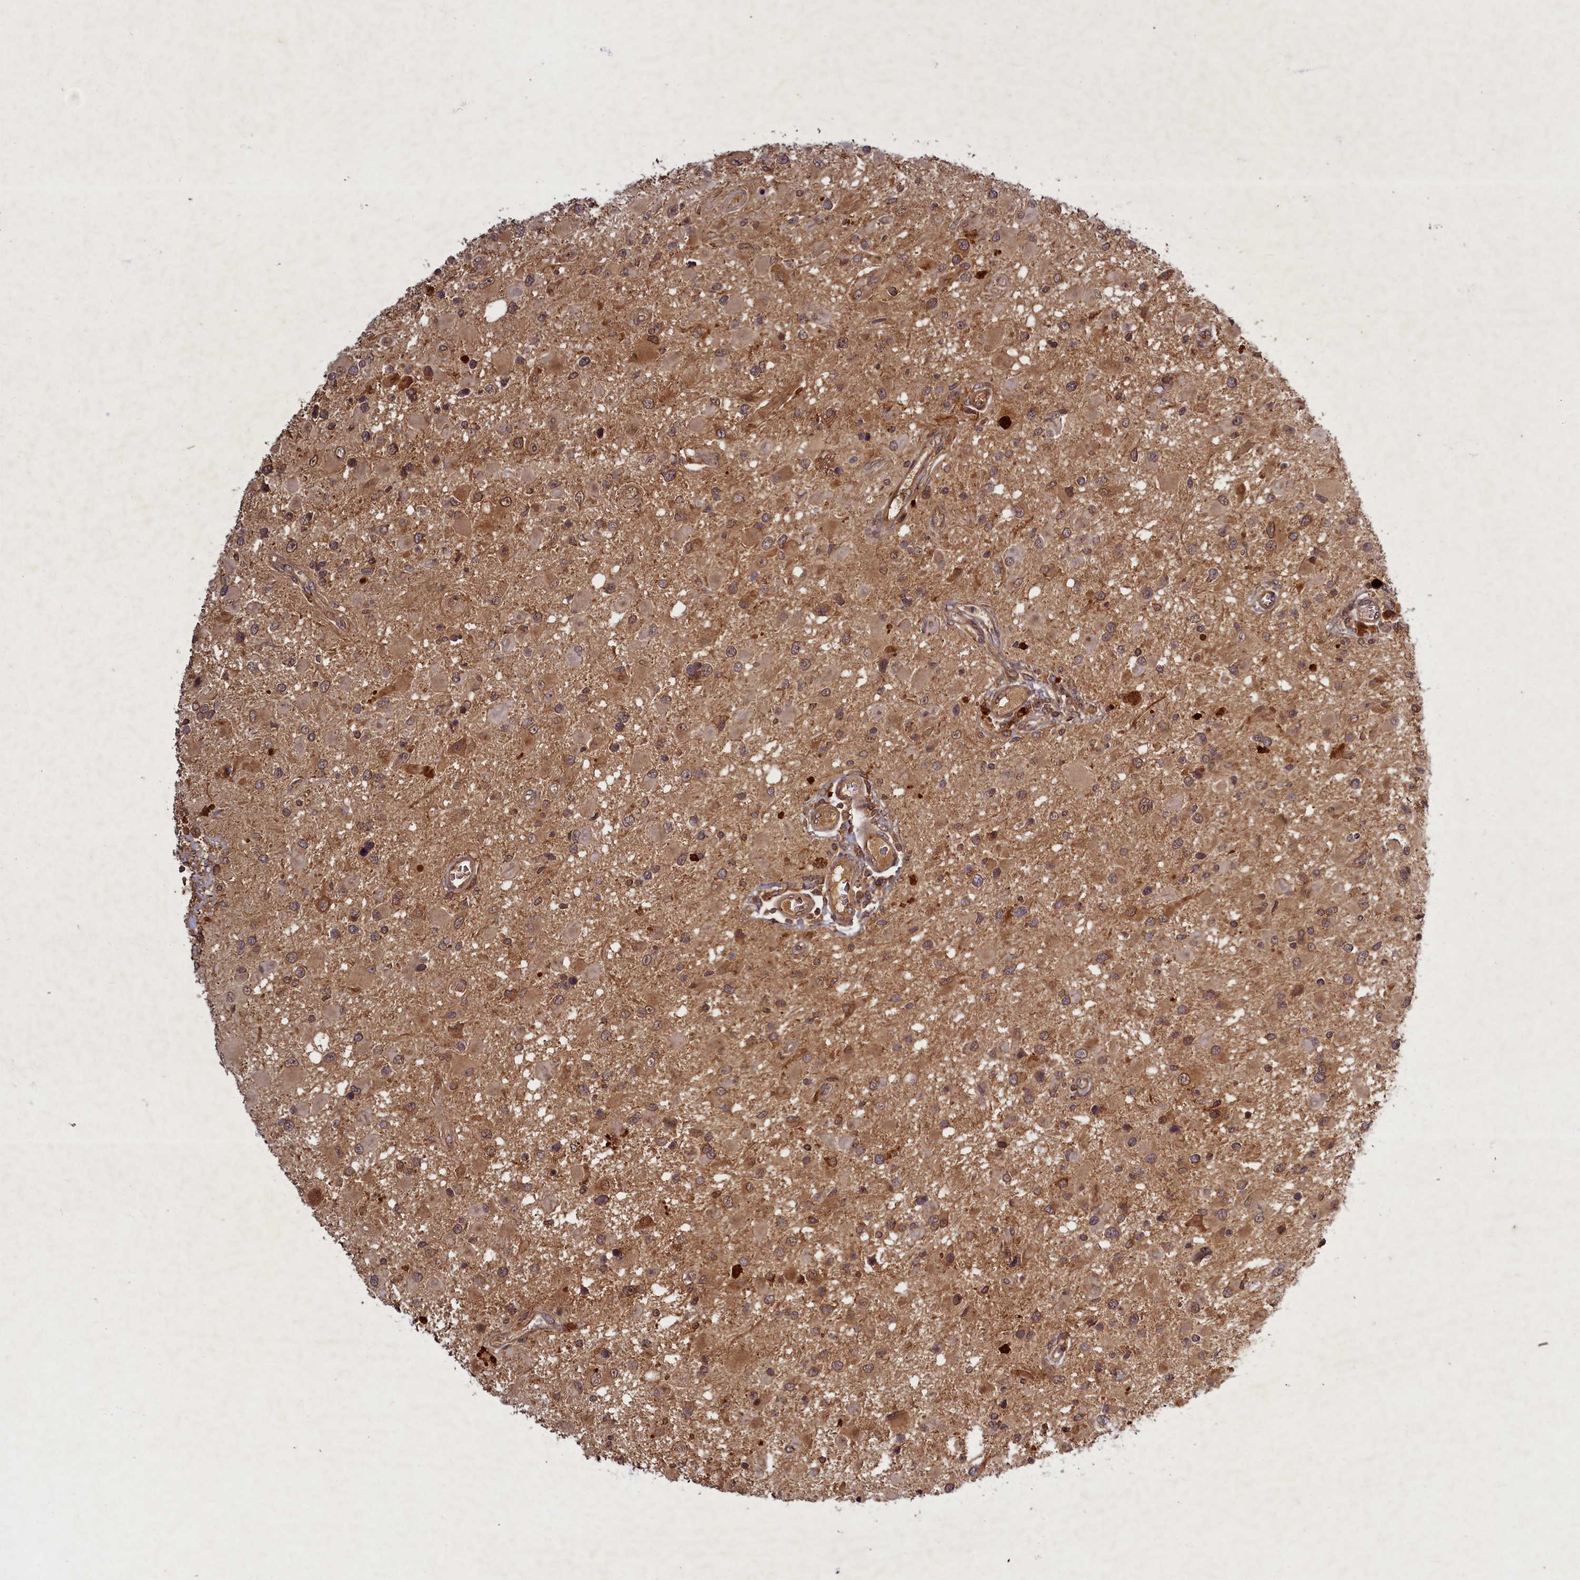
{"staining": {"intensity": "moderate", "quantity": ">75%", "location": "cytoplasmic/membranous"}, "tissue": "glioma", "cell_type": "Tumor cells", "image_type": "cancer", "snomed": [{"axis": "morphology", "description": "Glioma, malignant, High grade"}, {"axis": "topography", "description": "Brain"}], "caption": "IHC (DAB) staining of glioma exhibits moderate cytoplasmic/membranous protein expression in about >75% of tumor cells.", "gene": "BICD1", "patient": {"sex": "male", "age": 53}}